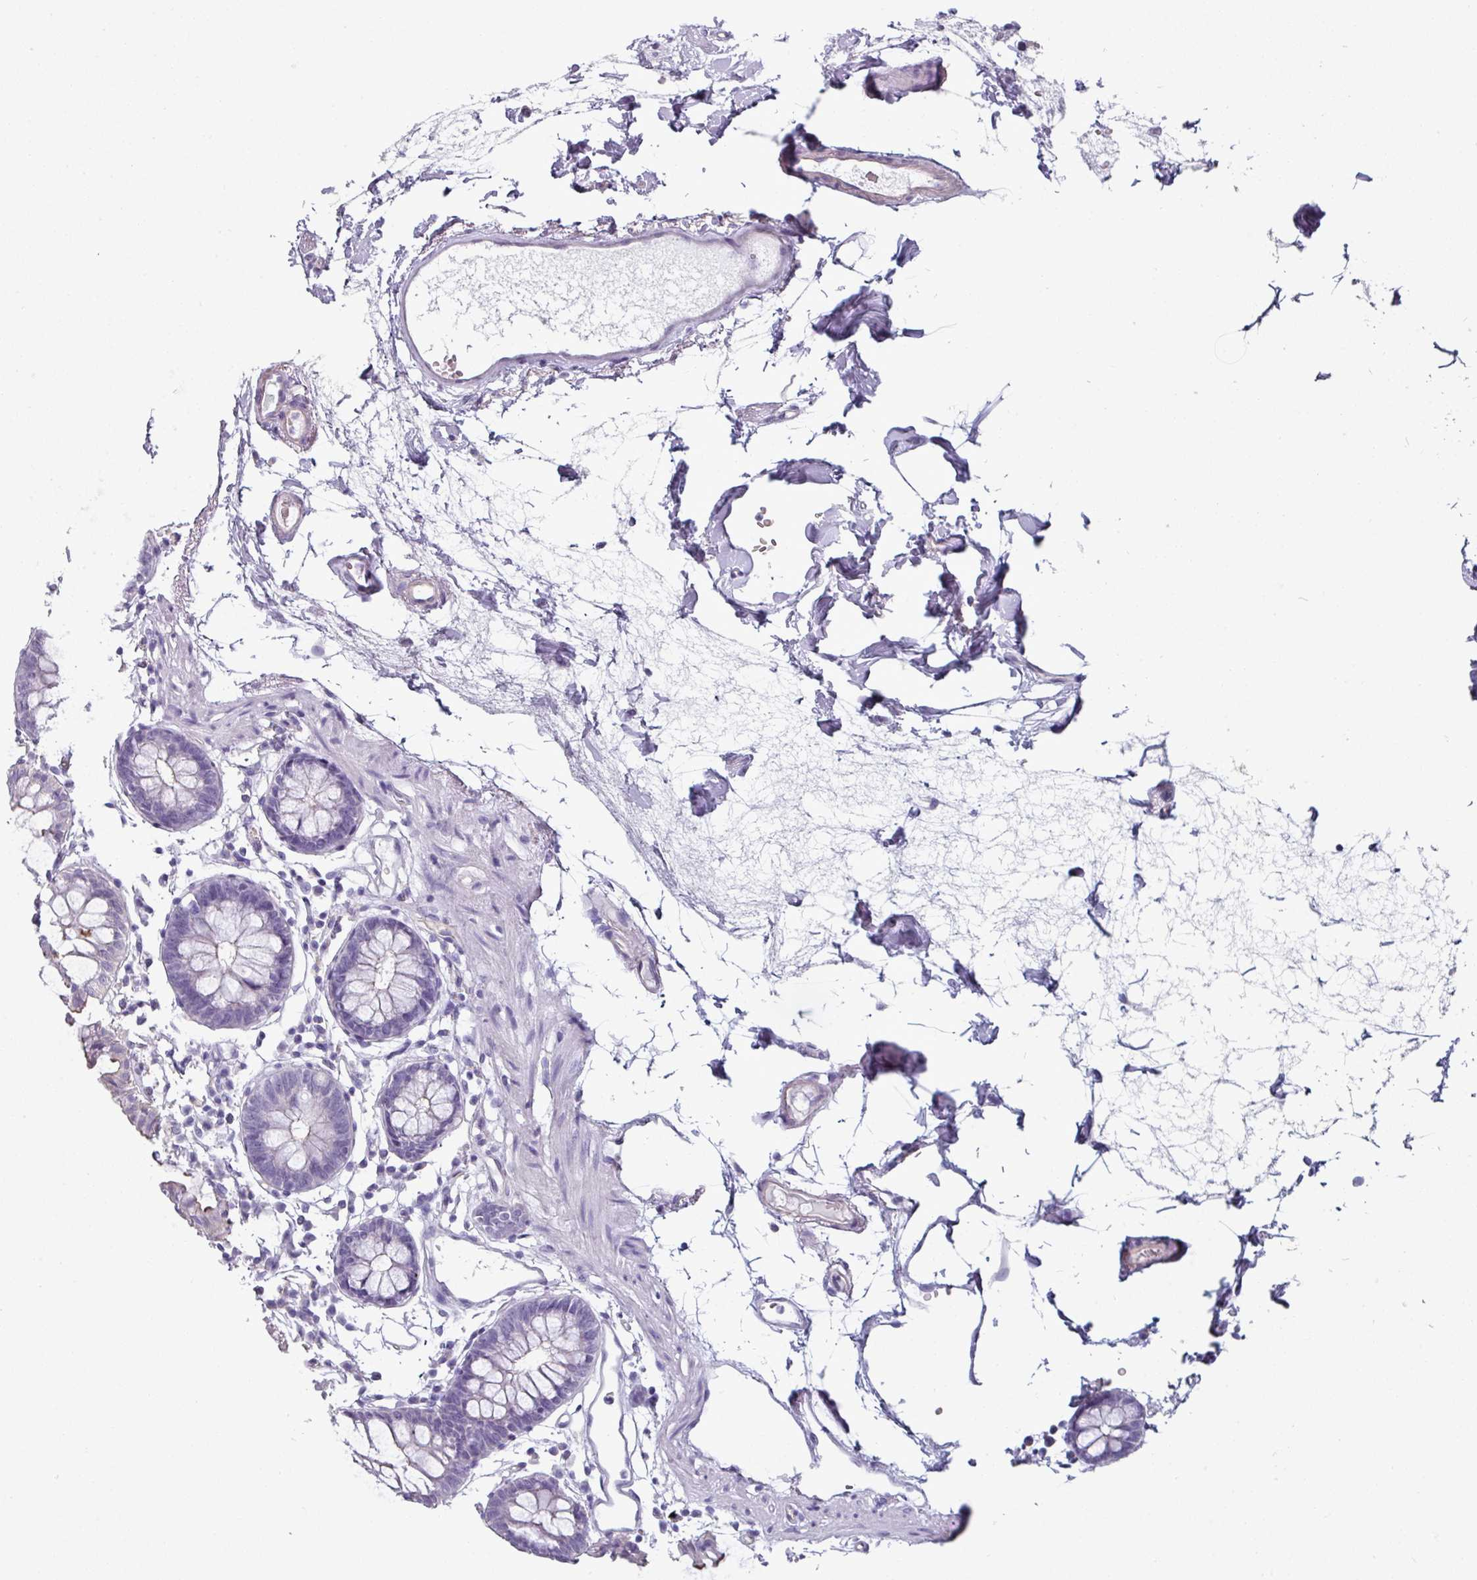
{"staining": {"intensity": "negative", "quantity": "none", "location": "none"}, "tissue": "colon", "cell_type": "Endothelial cells", "image_type": "normal", "snomed": [{"axis": "morphology", "description": "Normal tissue, NOS"}, {"axis": "topography", "description": "Colon"}], "caption": "High power microscopy photomicrograph of an immunohistochemistry (IHC) image of benign colon, revealing no significant positivity in endothelial cells.", "gene": "SLC17A7", "patient": {"sex": "female", "age": 84}}